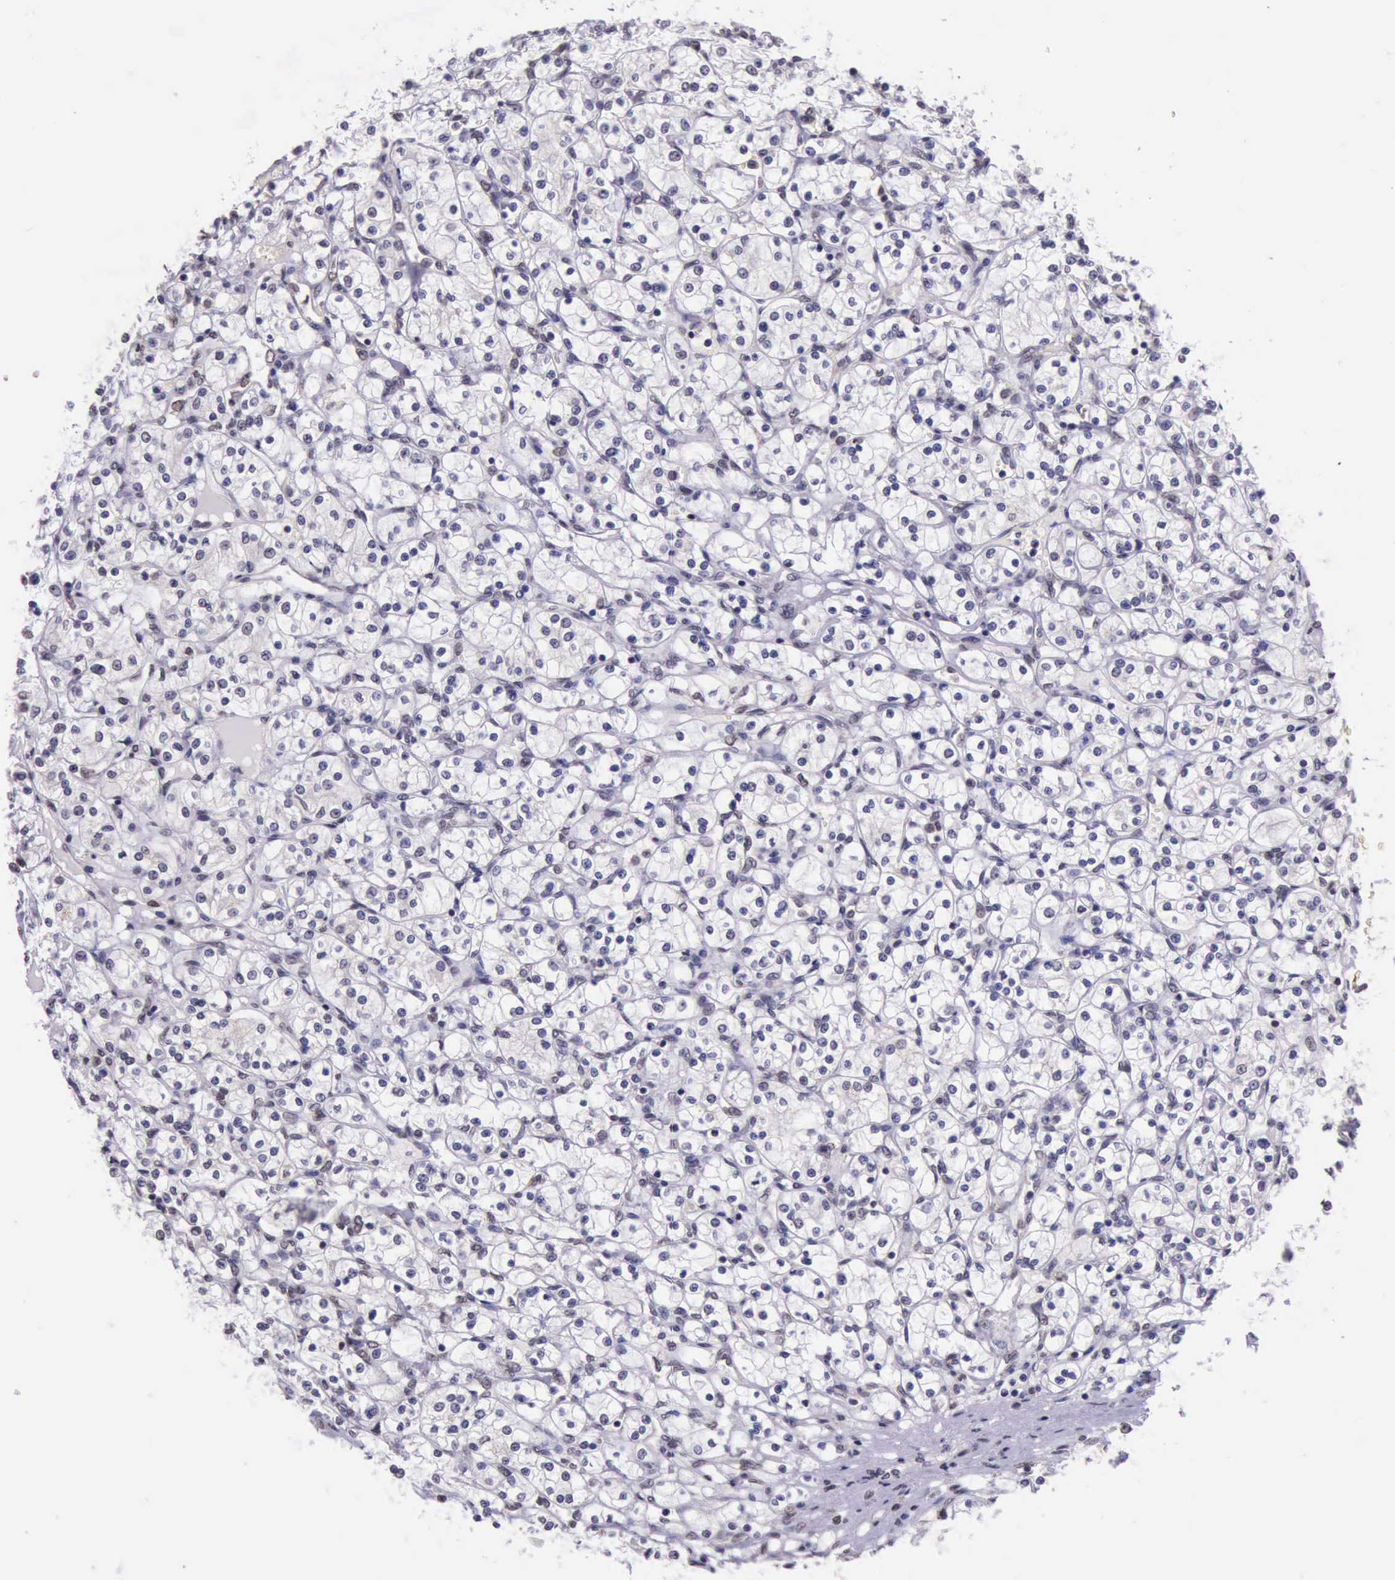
{"staining": {"intensity": "weak", "quantity": ">75%", "location": "nuclear"}, "tissue": "renal cancer", "cell_type": "Tumor cells", "image_type": "cancer", "snomed": [{"axis": "morphology", "description": "Adenocarcinoma, NOS"}, {"axis": "topography", "description": "Kidney"}], "caption": "Immunohistochemistry photomicrograph of renal cancer (adenocarcinoma) stained for a protein (brown), which exhibits low levels of weak nuclear expression in about >75% of tumor cells.", "gene": "PRPF39", "patient": {"sex": "male", "age": 61}}